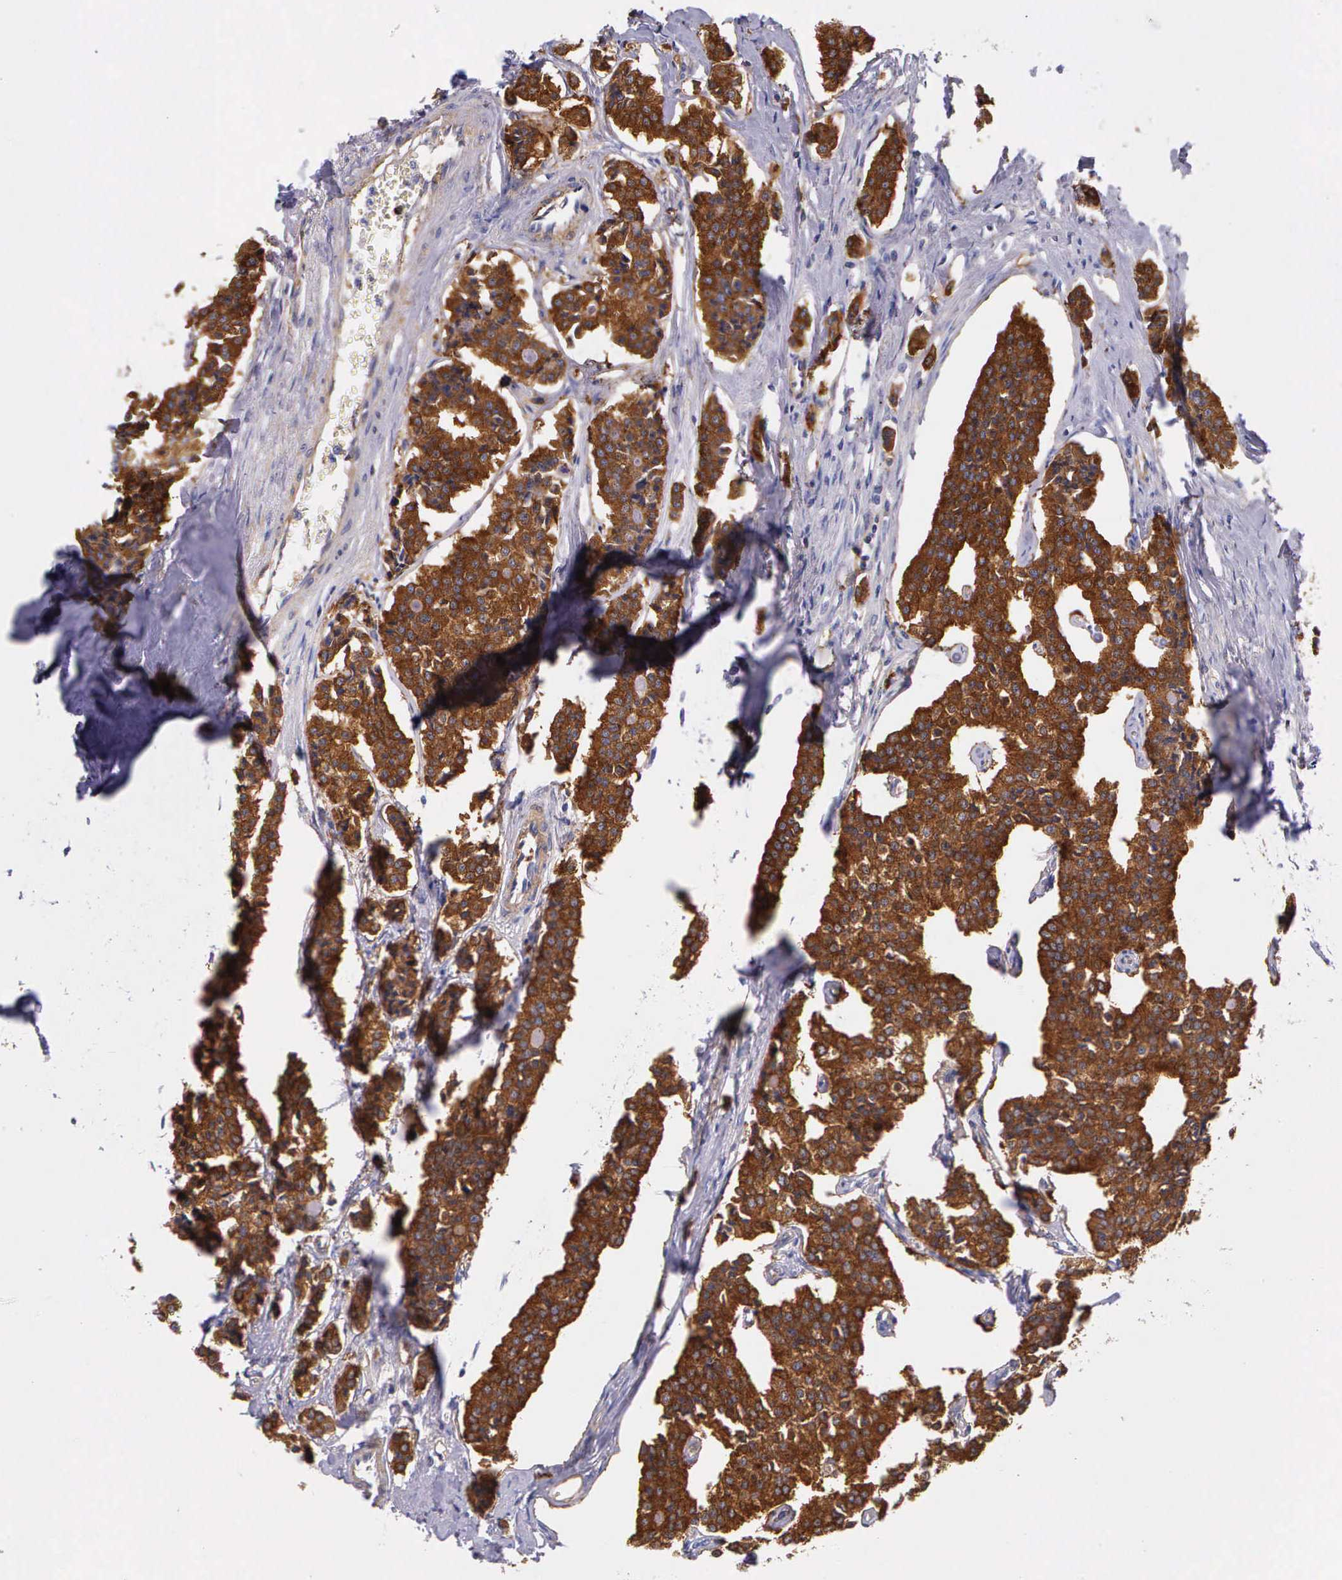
{"staining": {"intensity": "strong", "quantity": ">75%", "location": "cytoplasmic/membranous"}, "tissue": "carcinoid", "cell_type": "Tumor cells", "image_type": "cancer", "snomed": [{"axis": "morphology", "description": "Carcinoid, malignant, NOS"}, {"axis": "topography", "description": "Small intestine"}], "caption": "Carcinoid stained for a protein (brown) exhibits strong cytoplasmic/membranous positive staining in approximately >75% of tumor cells.", "gene": "BCAR1", "patient": {"sex": "male", "age": 63}}